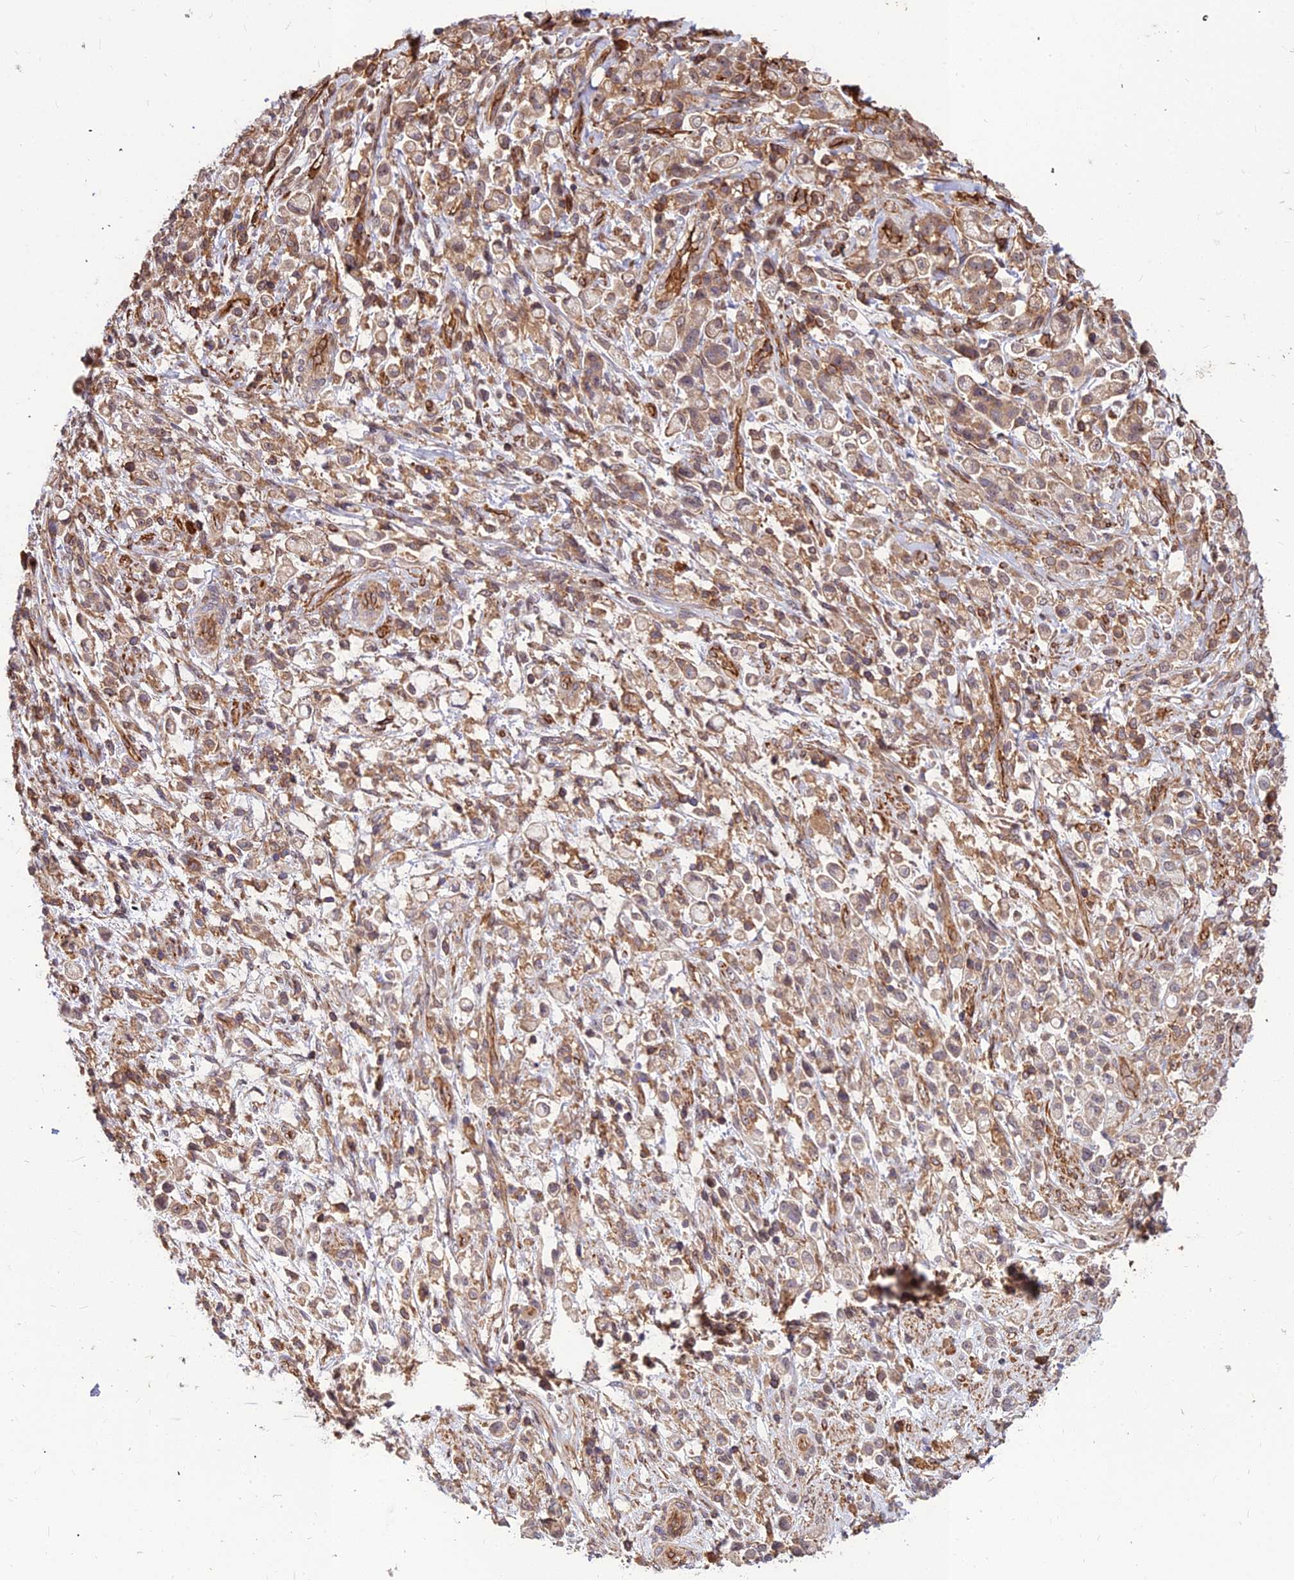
{"staining": {"intensity": "weak", "quantity": "25%-75%", "location": "cytoplasmic/membranous"}, "tissue": "stomach cancer", "cell_type": "Tumor cells", "image_type": "cancer", "snomed": [{"axis": "morphology", "description": "Adenocarcinoma, NOS"}, {"axis": "topography", "description": "Stomach"}], "caption": "Brown immunohistochemical staining in human stomach cancer demonstrates weak cytoplasmic/membranous positivity in approximately 25%-75% of tumor cells. Using DAB (3,3'-diaminobenzidine) (brown) and hematoxylin (blue) stains, captured at high magnification using brightfield microscopy.", "gene": "ZNF467", "patient": {"sex": "female", "age": 60}}